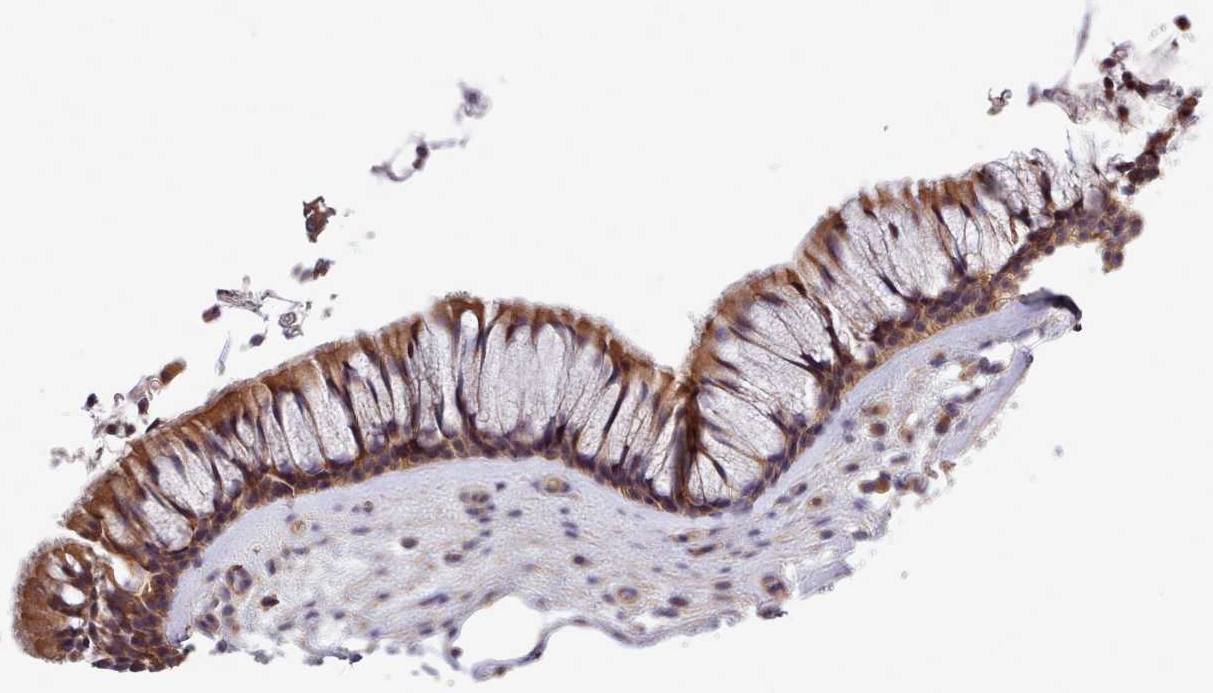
{"staining": {"intensity": "moderate", "quantity": ">75%", "location": "cytoplasmic/membranous"}, "tissue": "nasopharynx", "cell_type": "Respiratory epithelial cells", "image_type": "normal", "snomed": [{"axis": "morphology", "description": "Normal tissue, NOS"}, {"axis": "topography", "description": "Nasopharynx"}], "caption": "The immunohistochemical stain highlights moderate cytoplasmic/membranous positivity in respiratory epithelial cells of unremarkable nasopharynx.", "gene": "STUB1", "patient": {"sex": "male", "age": 64}}